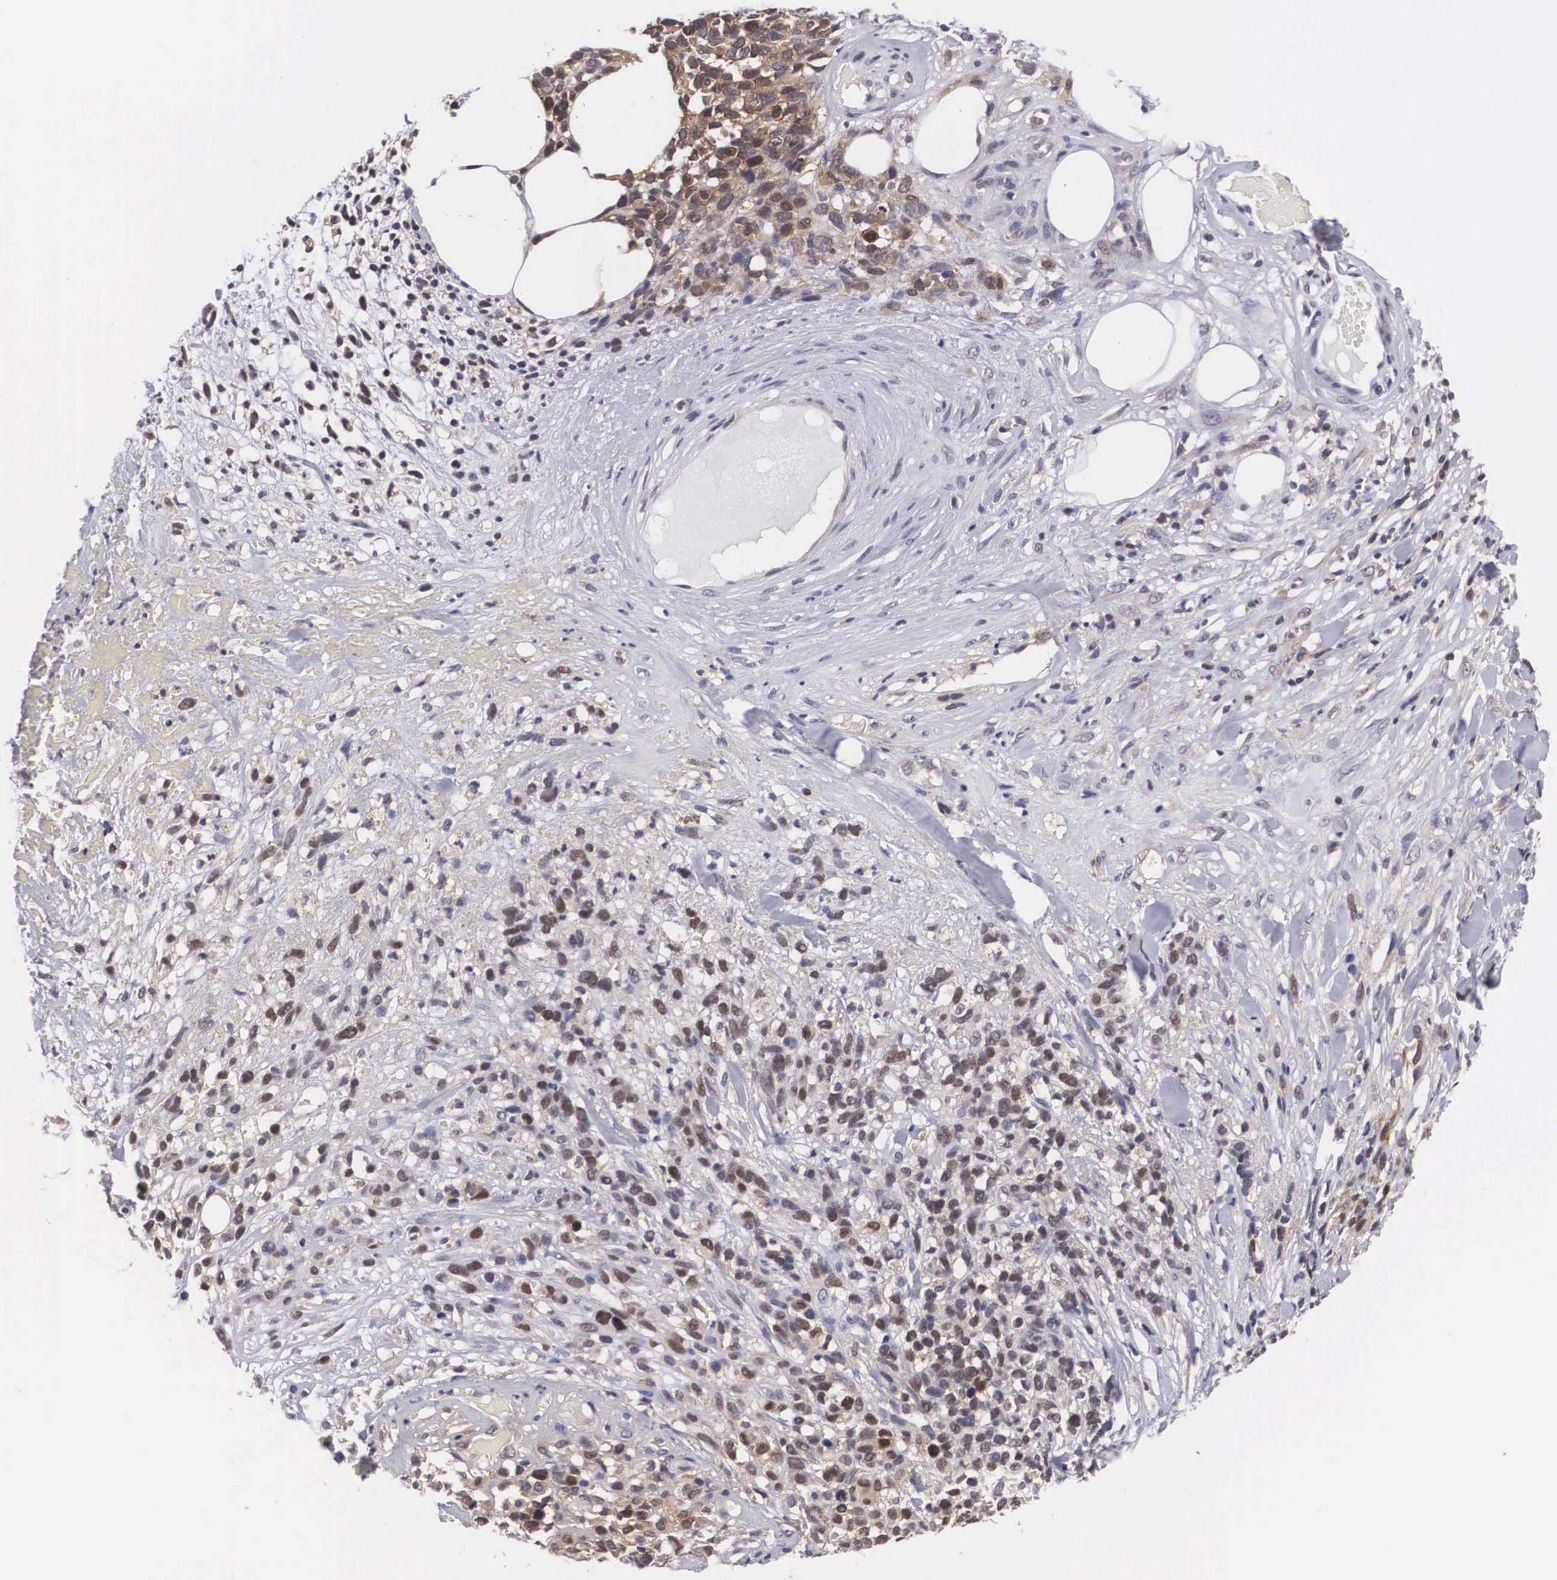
{"staining": {"intensity": "moderate", "quantity": "25%-75%", "location": "nuclear"}, "tissue": "melanoma", "cell_type": "Tumor cells", "image_type": "cancer", "snomed": [{"axis": "morphology", "description": "Malignant melanoma, NOS"}, {"axis": "topography", "description": "Skin"}], "caption": "Protein staining reveals moderate nuclear positivity in approximately 25%-75% of tumor cells in malignant melanoma.", "gene": "ADSL", "patient": {"sex": "female", "age": 85}}